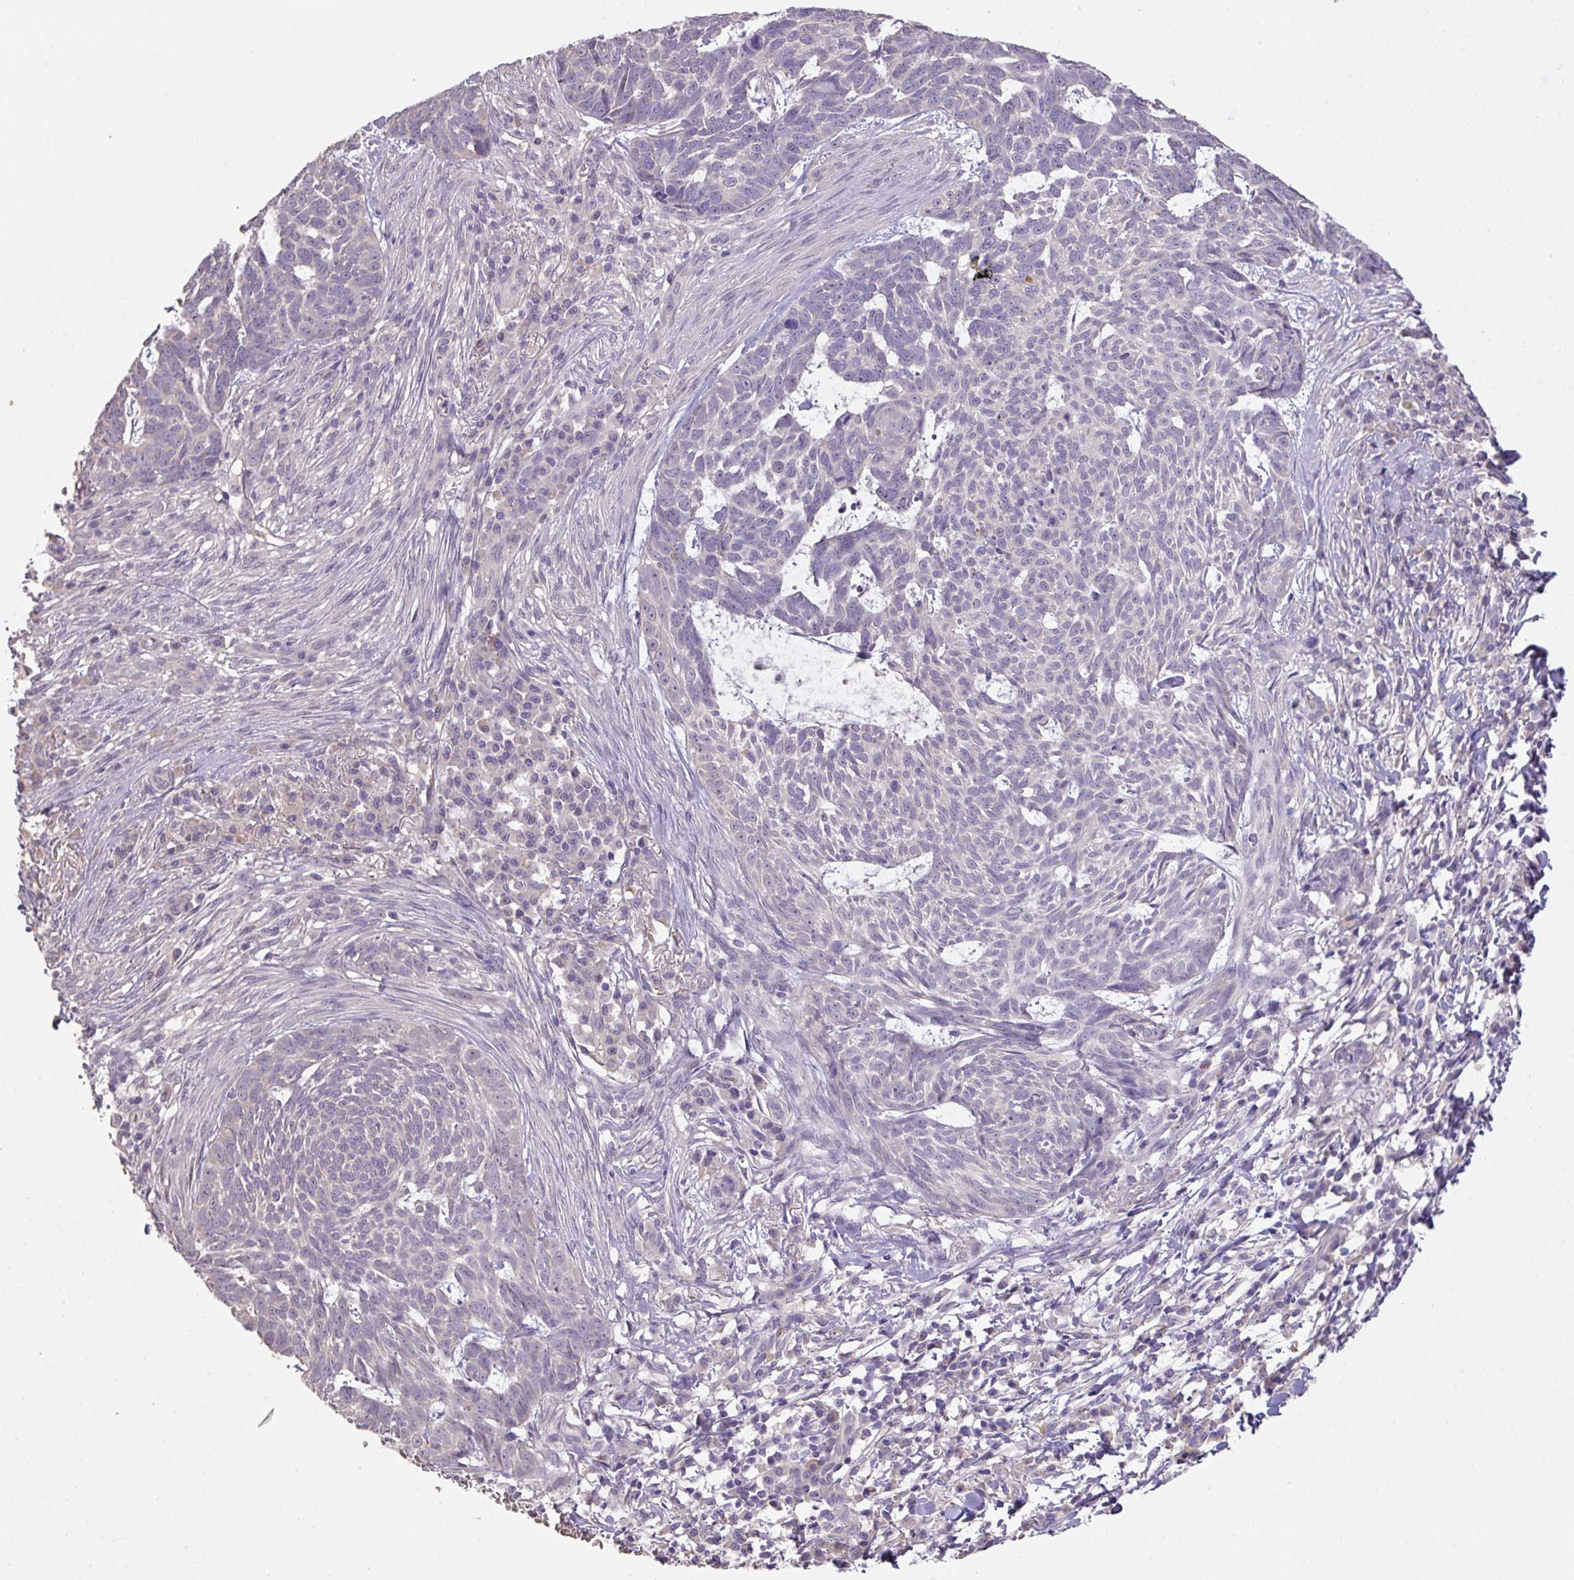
{"staining": {"intensity": "negative", "quantity": "none", "location": "none"}, "tissue": "skin cancer", "cell_type": "Tumor cells", "image_type": "cancer", "snomed": [{"axis": "morphology", "description": "Basal cell carcinoma"}, {"axis": "topography", "description": "Skin"}], "caption": "Tumor cells show no significant expression in skin cancer (basal cell carcinoma).", "gene": "PRADC1", "patient": {"sex": "female", "age": 93}}